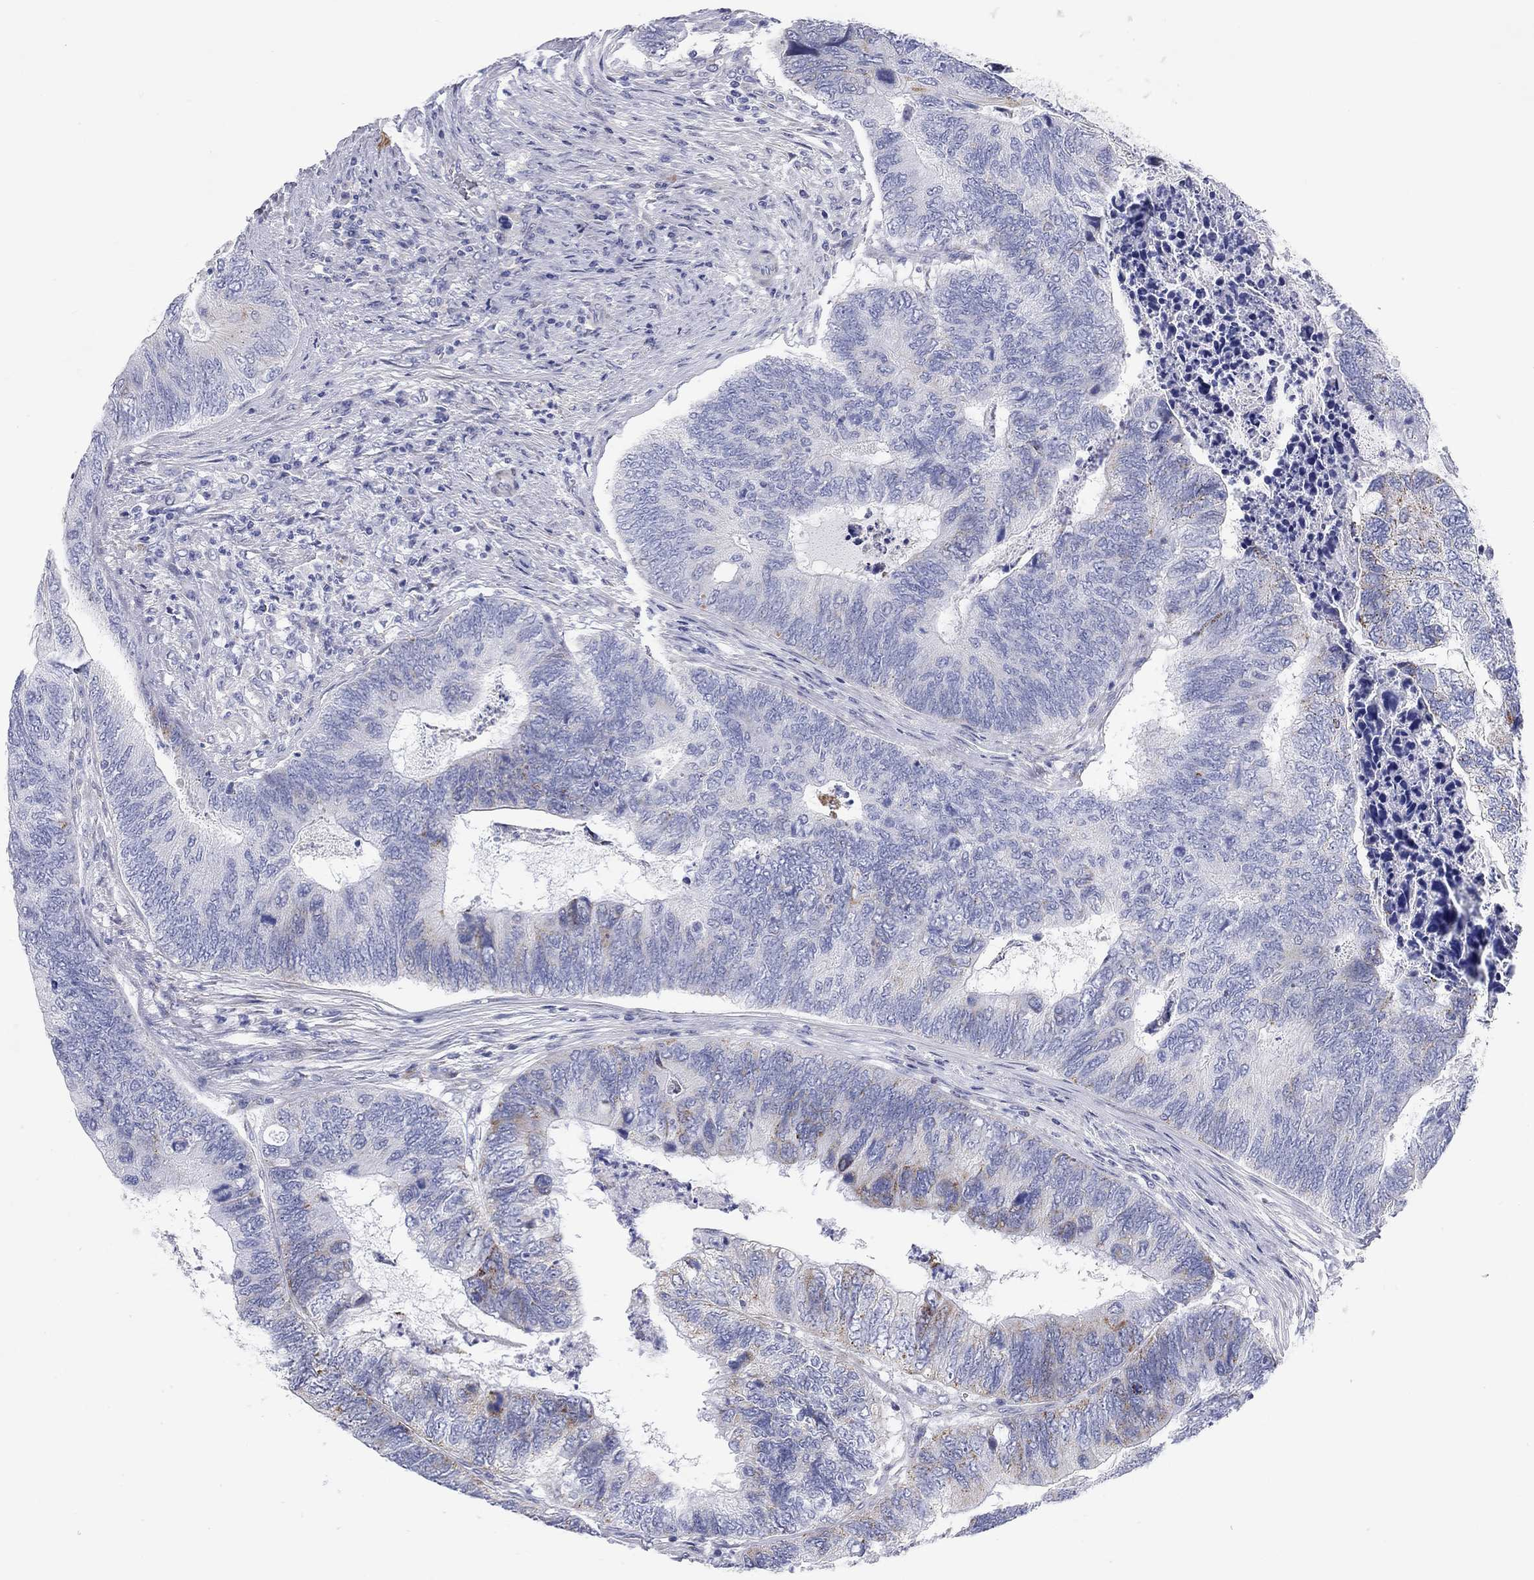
{"staining": {"intensity": "weak", "quantity": "<25%", "location": "cytoplasmic/membranous"}, "tissue": "colorectal cancer", "cell_type": "Tumor cells", "image_type": "cancer", "snomed": [{"axis": "morphology", "description": "Adenocarcinoma, NOS"}, {"axis": "topography", "description": "Colon"}], "caption": "IHC photomicrograph of human colorectal cancer stained for a protein (brown), which exhibits no staining in tumor cells. The staining is performed using DAB brown chromogen with nuclei counter-stained in using hematoxylin.", "gene": "CHI3L2", "patient": {"sex": "female", "age": 67}}